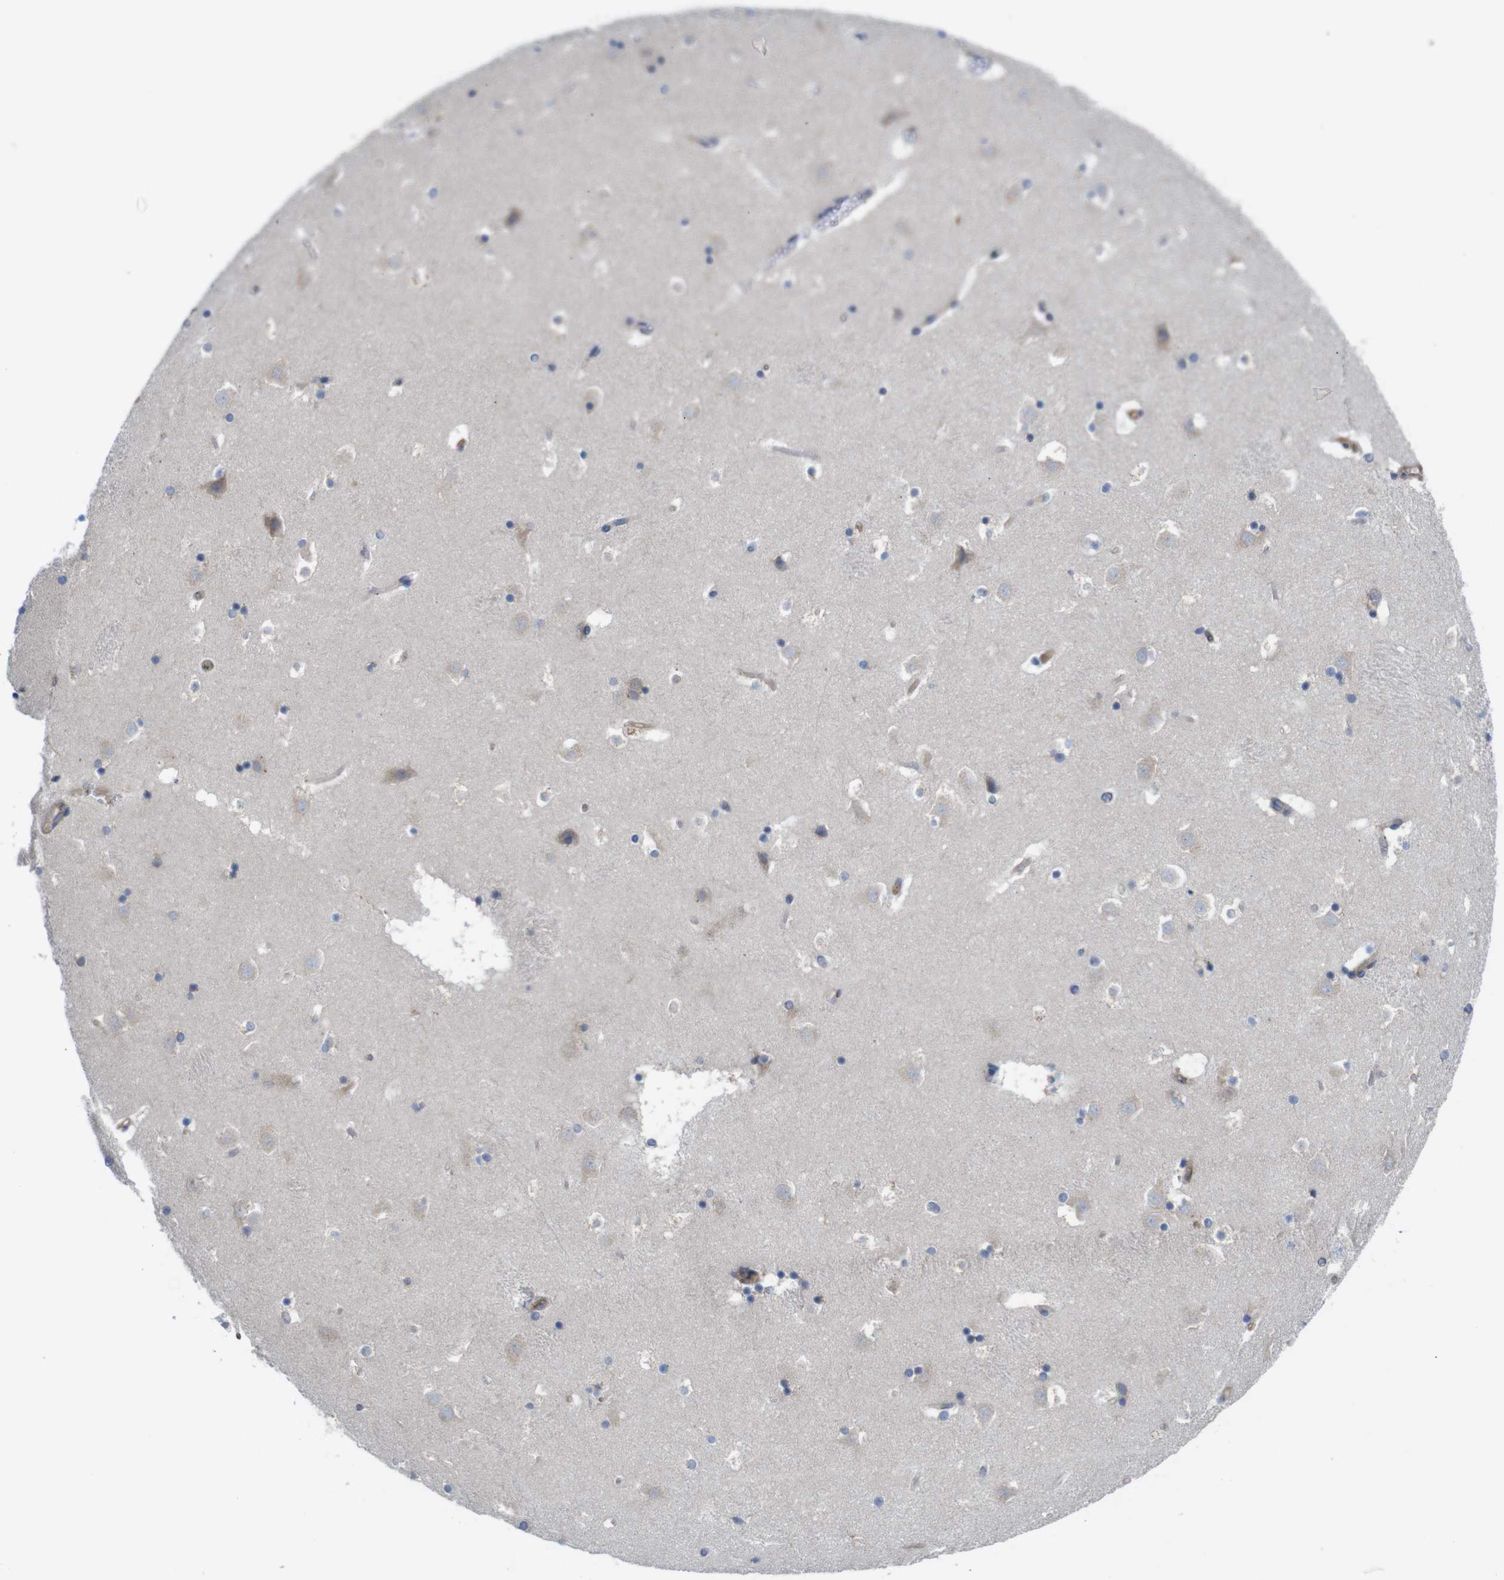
{"staining": {"intensity": "weak", "quantity": "<25%", "location": "cytoplasmic/membranous"}, "tissue": "caudate", "cell_type": "Glial cells", "image_type": "normal", "snomed": [{"axis": "morphology", "description": "Normal tissue, NOS"}, {"axis": "topography", "description": "Lateral ventricle wall"}], "caption": "Immunohistochemistry (IHC) of unremarkable caudate exhibits no staining in glial cells.", "gene": "DDRGK1", "patient": {"sex": "male", "age": 45}}